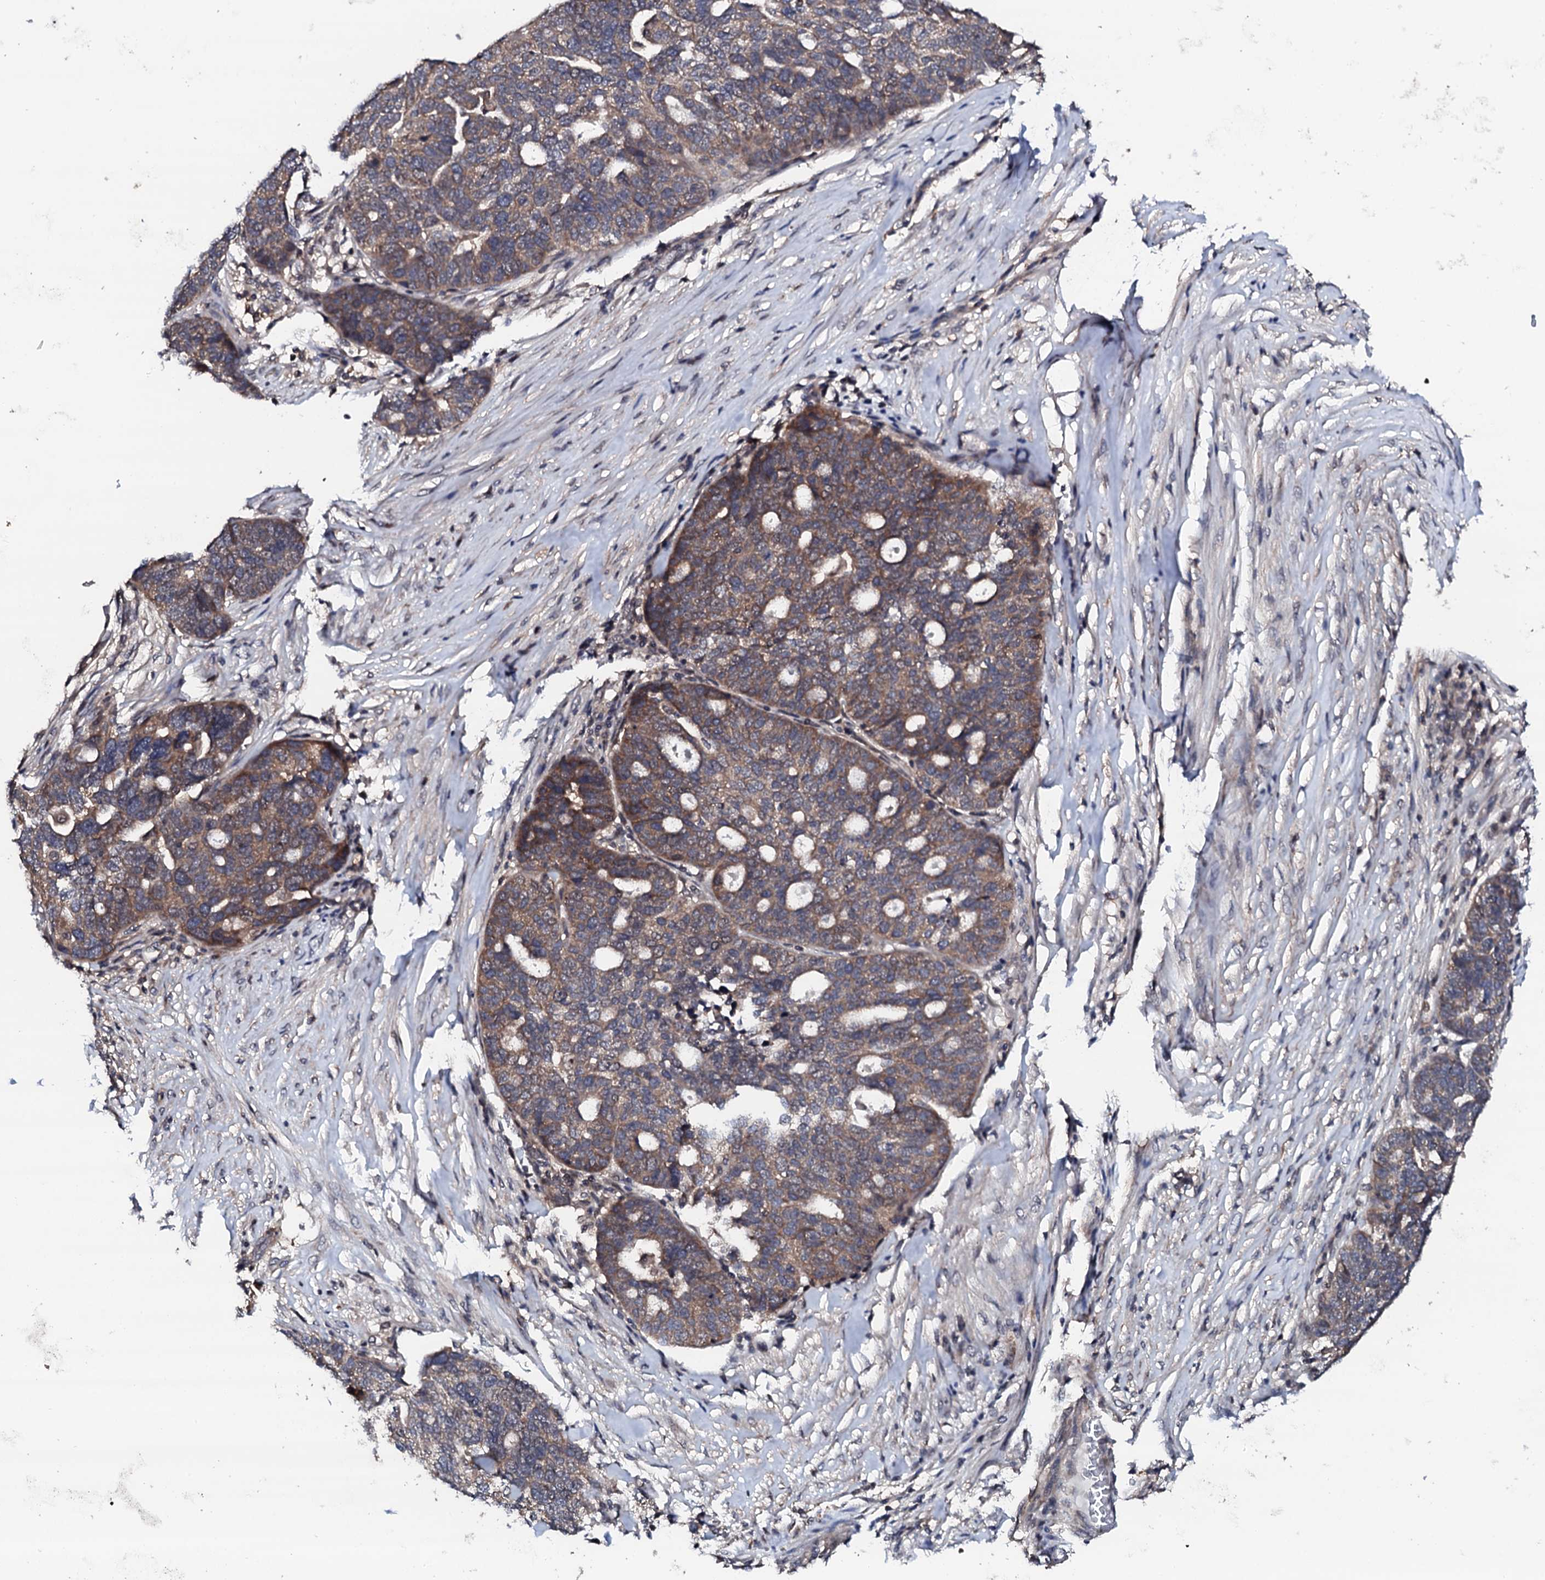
{"staining": {"intensity": "moderate", "quantity": "25%-75%", "location": "cytoplasmic/membranous"}, "tissue": "ovarian cancer", "cell_type": "Tumor cells", "image_type": "cancer", "snomed": [{"axis": "morphology", "description": "Cystadenocarcinoma, serous, NOS"}, {"axis": "topography", "description": "Ovary"}], "caption": "Ovarian cancer (serous cystadenocarcinoma) stained for a protein reveals moderate cytoplasmic/membranous positivity in tumor cells. (brown staining indicates protein expression, while blue staining denotes nuclei).", "gene": "EDC3", "patient": {"sex": "female", "age": 59}}